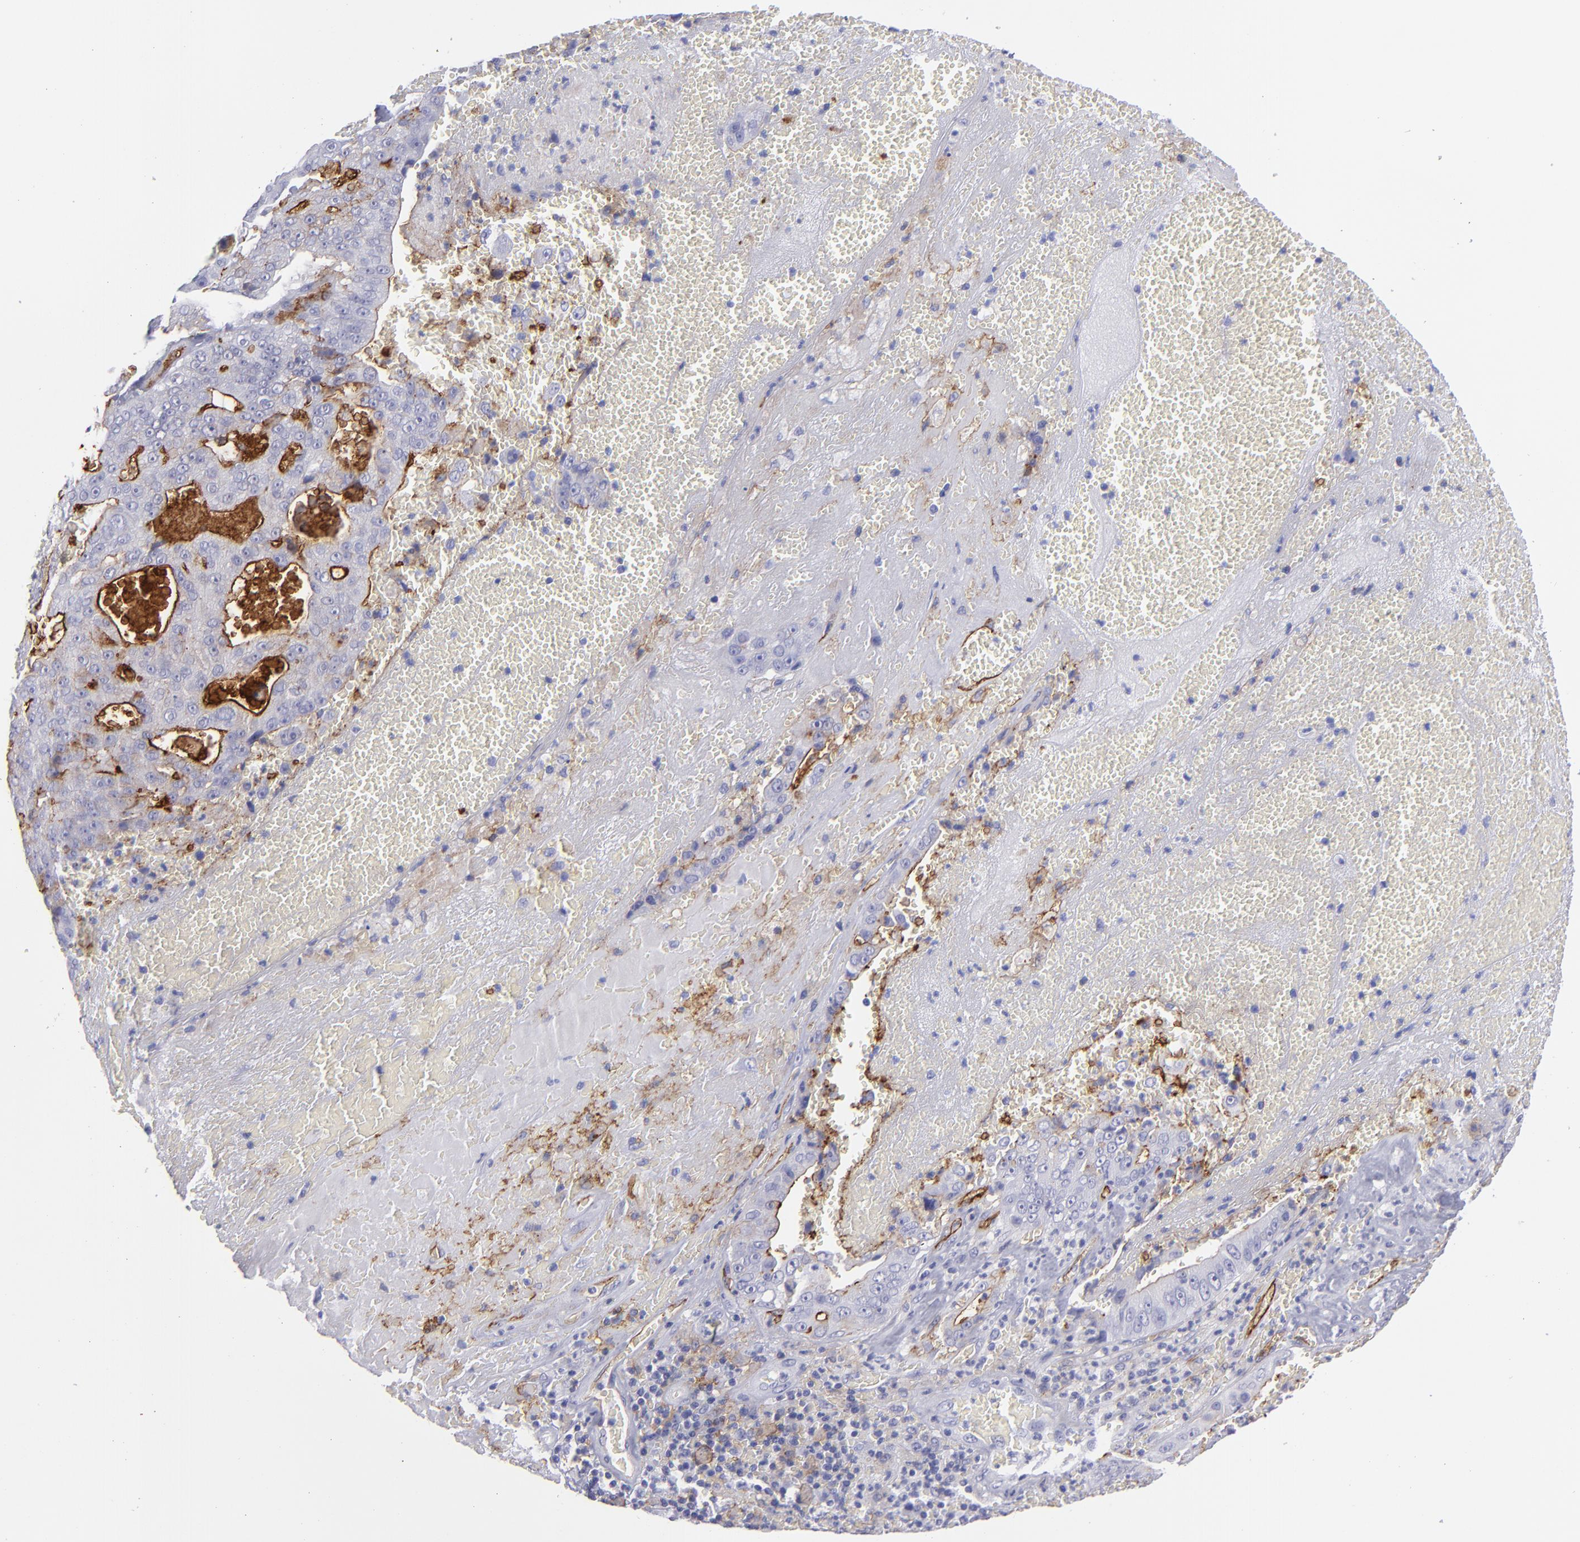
{"staining": {"intensity": "strong", "quantity": "<25%", "location": "cytoplasmic/membranous"}, "tissue": "liver cancer", "cell_type": "Tumor cells", "image_type": "cancer", "snomed": [{"axis": "morphology", "description": "Cholangiocarcinoma"}, {"axis": "topography", "description": "Liver"}], "caption": "Liver cholangiocarcinoma was stained to show a protein in brown. There is medium levels of strong cytoplasmic/membranous positivity in approximately <25% of tumor cells. (brown staining indicates protein expression, while blue staining denotes nuclei).", "gene": "ACE", "patient": {"sex": "female", "age": 79}}